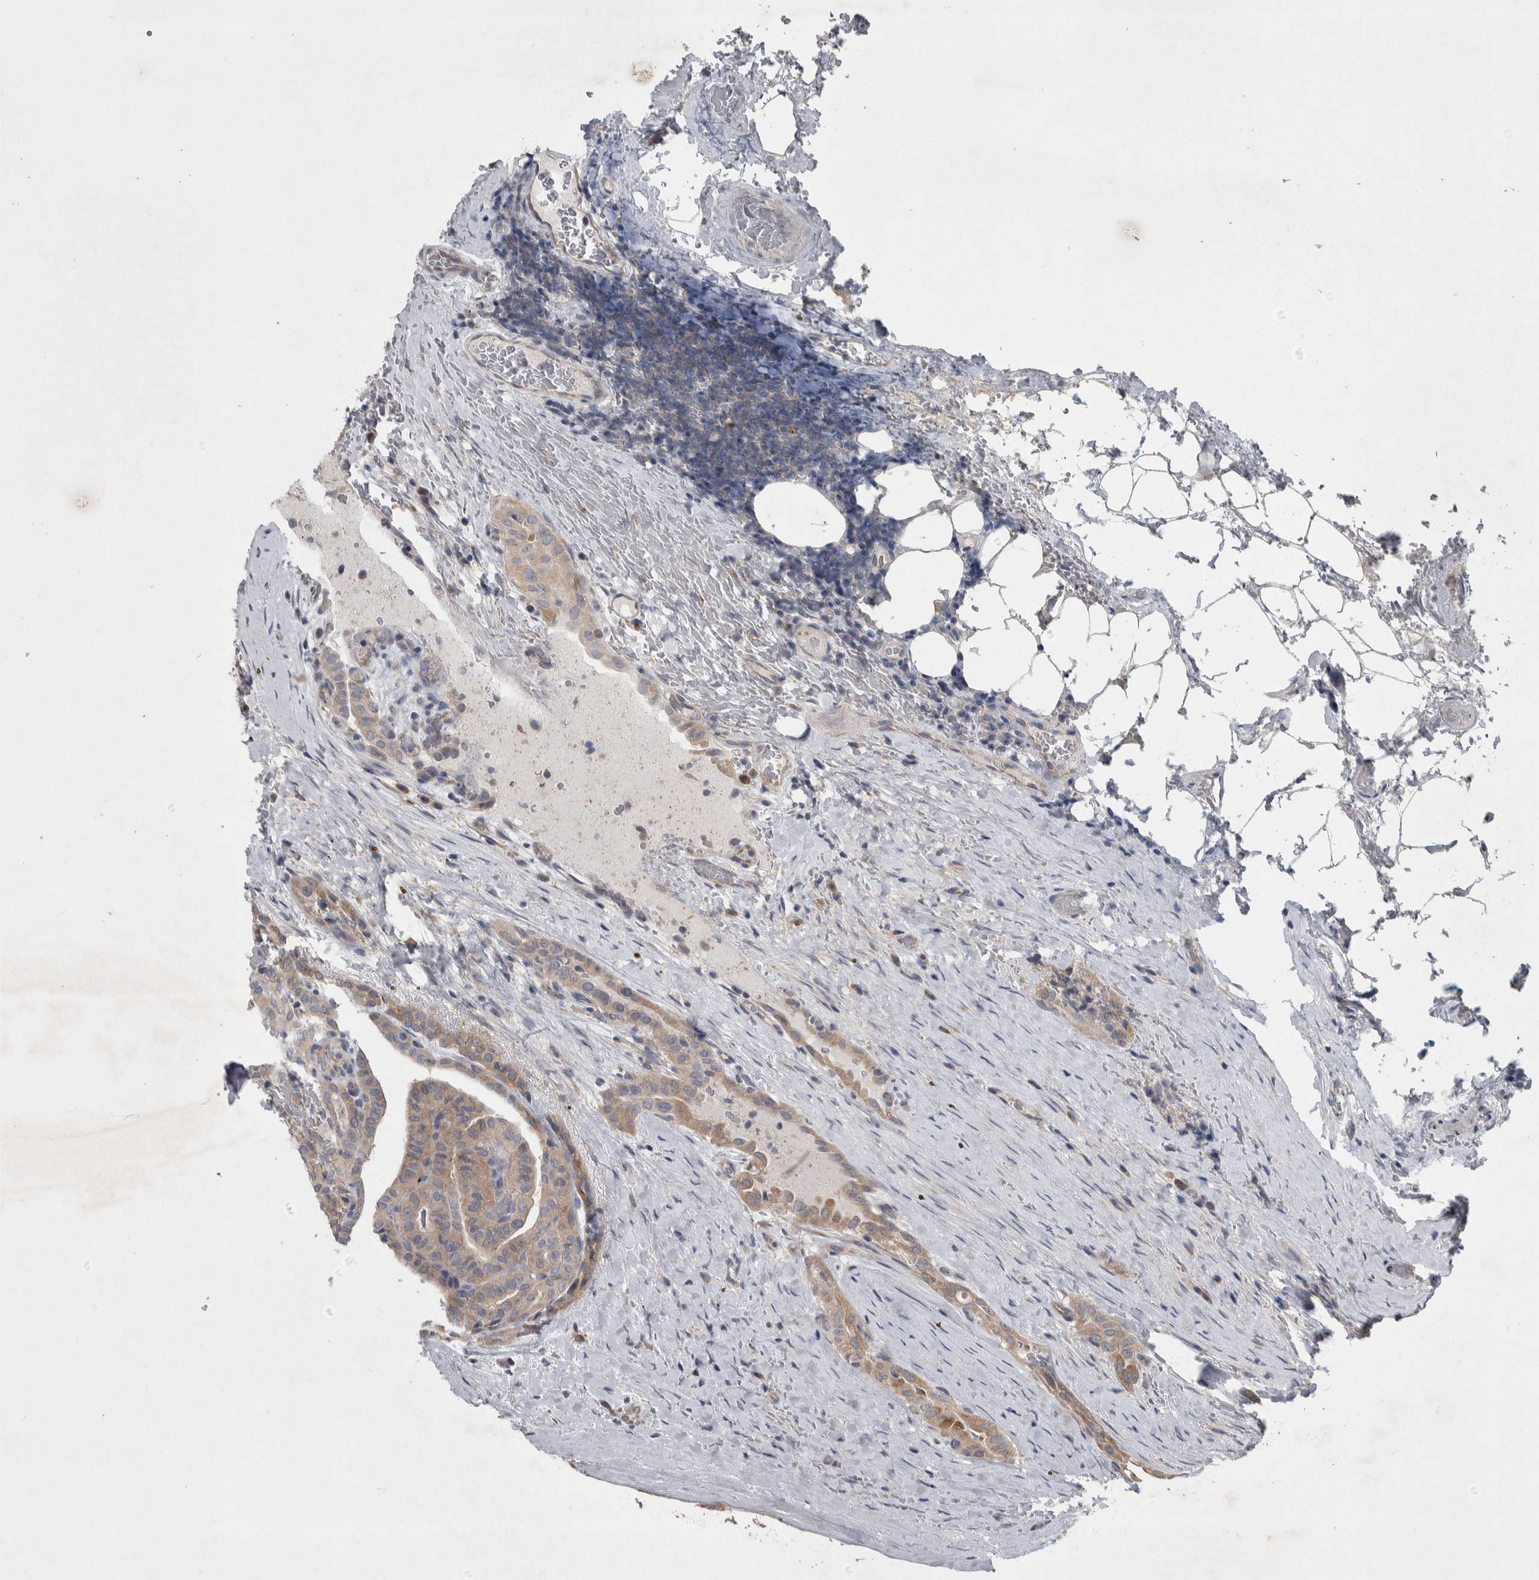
{"staining": {"intensity": "weak", "quantity": ">75%", "location": "cytoplasmic/membranous"}, "tissue": "thyroid cancer", "cell_type": "Tumor cells", "image_type": "cancer", "snomed": [{"axis": "morphology", "description": "Papillary adenocarcinoma, NOS"}, {"axis": "topography", "description": "Thyroid gland"}], "caption": "The micrograph shows a brown stain indicating the presence of a protein in the cytoplasmic/membranous of tumor cells in thyroid cancer (papillary adenocarcinoma).", "gene": "SRP68", "patient": {"sex": "male", "age": 77}}